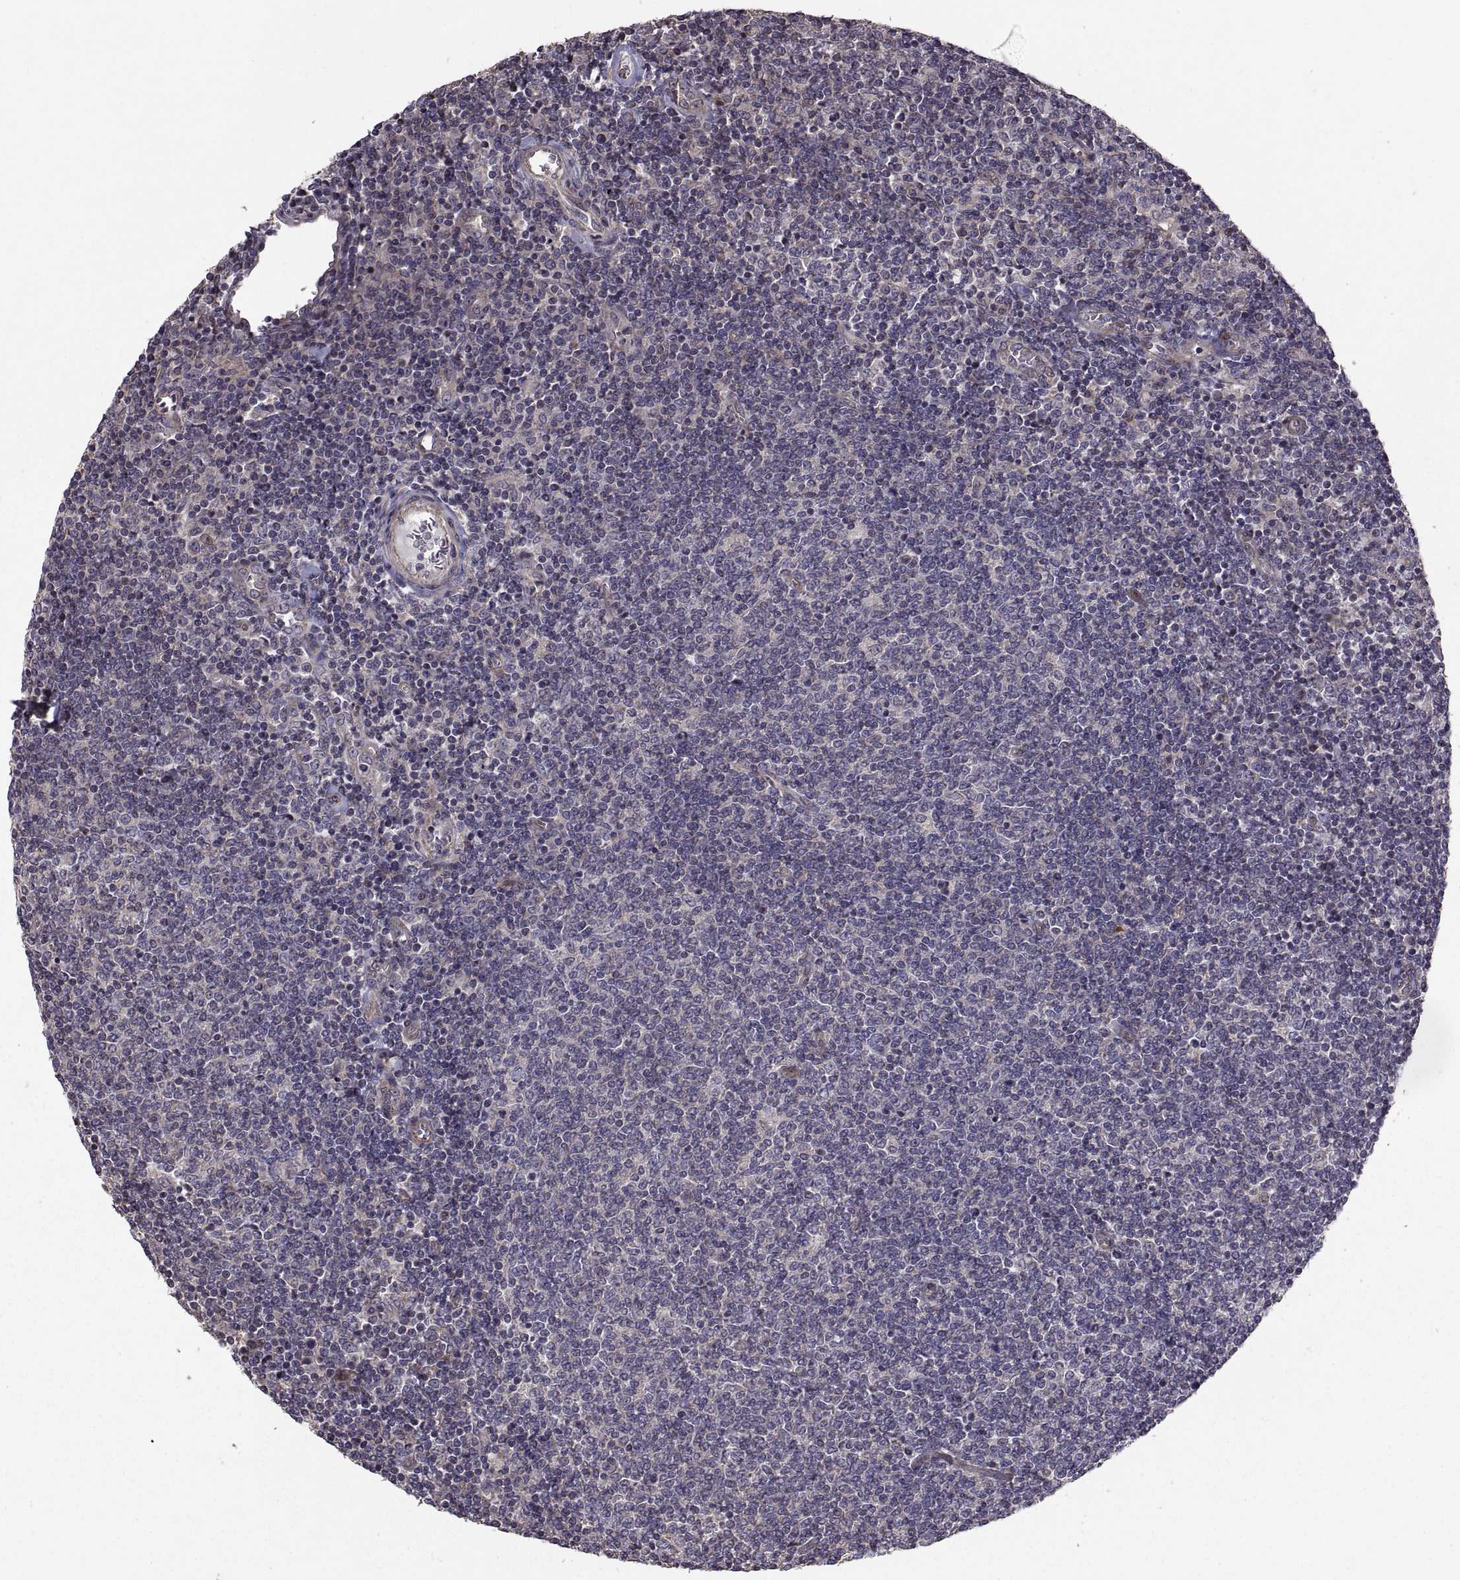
{"staining": {"intensity": "negative", "quantity": "none", "location": "none"}, "tissue": "lymphoma", "cell_type": "Tumor cells", "image_type": "cancer", "snomed": [{"axis": "morphology", "description": "Malignant lymphoma, non-Hodgkin's type, Low grade"}, {"axis": "topography", "description": "Lymph node"}], "caption": "Immunohistochemical staining of human lymphoma displays no significant expression in tumor cells.", "gene": "PMM2", "patient": {"sex": "male", "age": 52}}